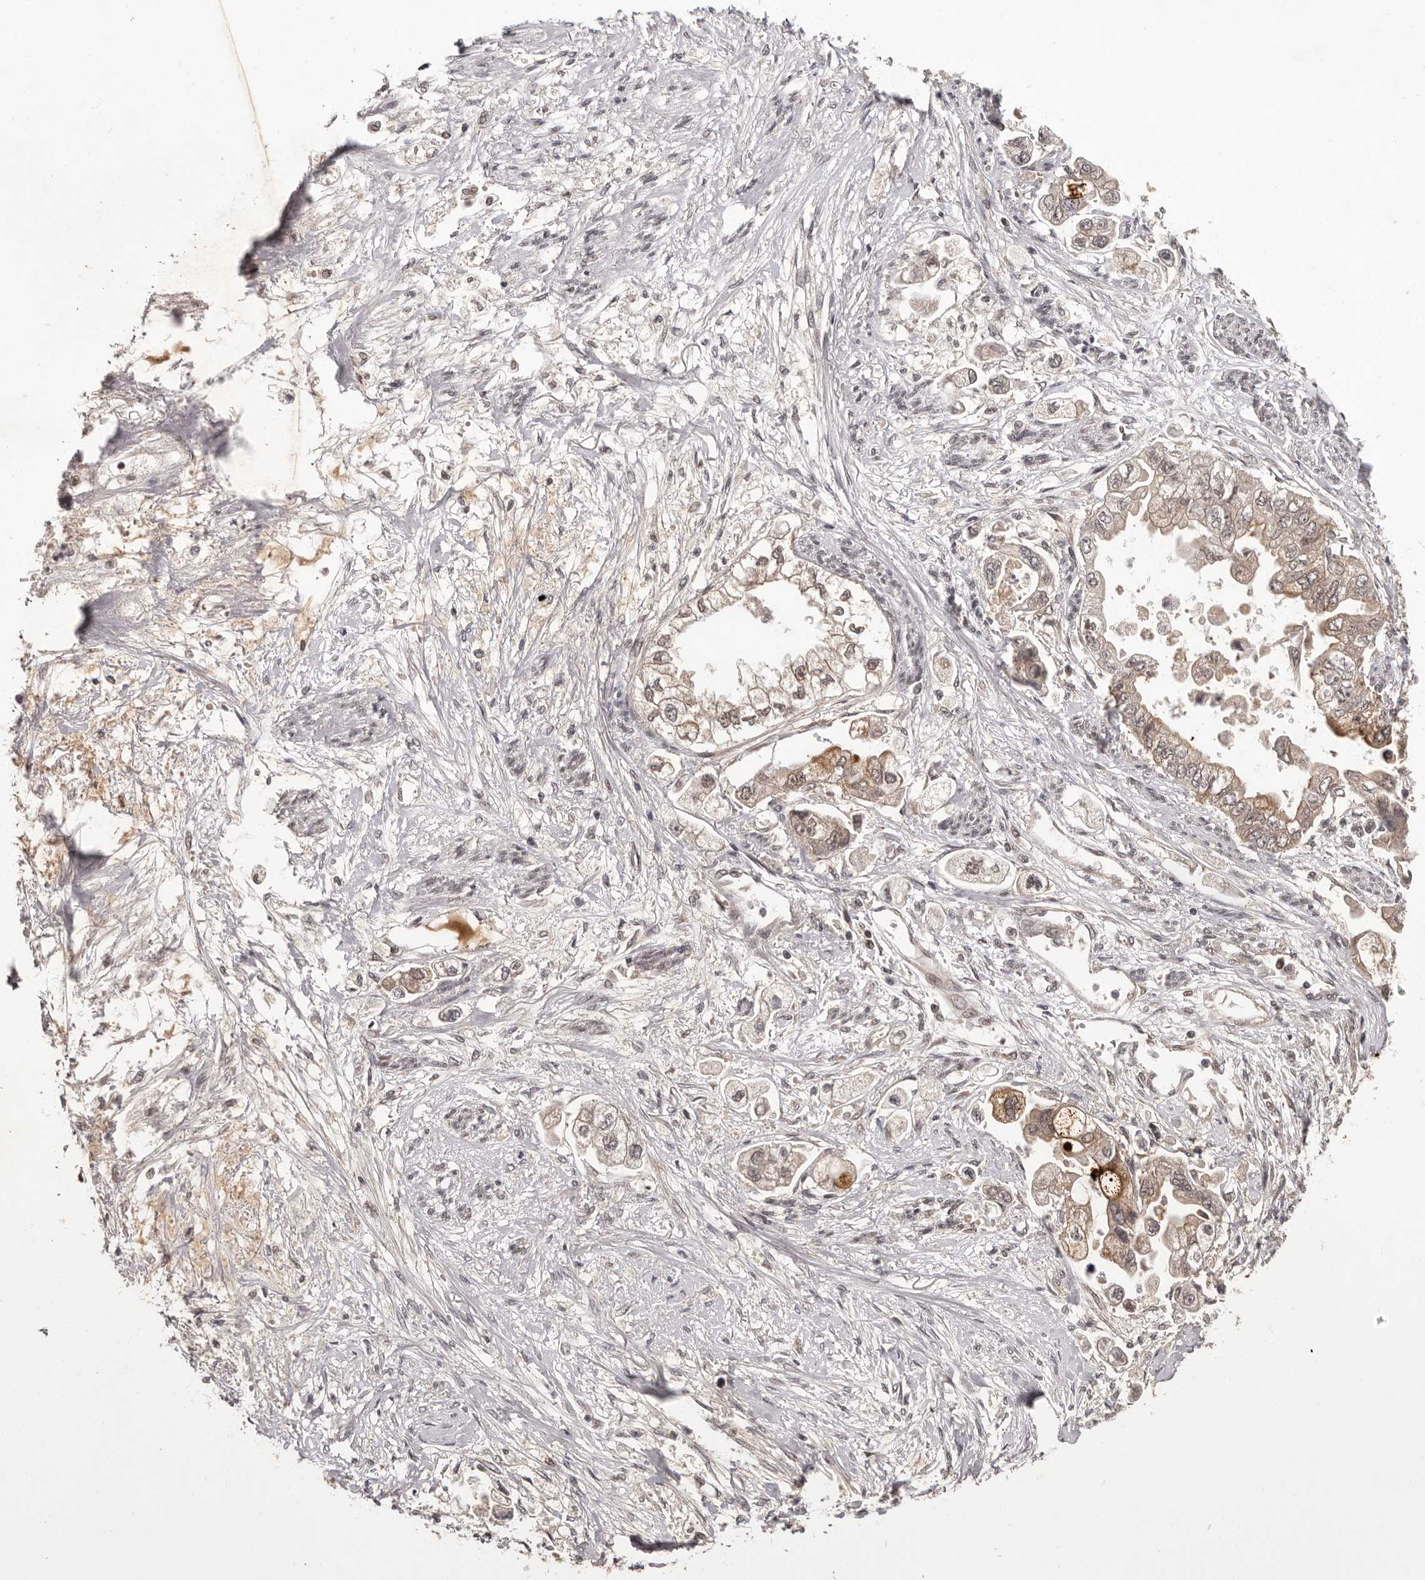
{"staining": {"intensity": "weak", "quantity": ">75%", "location": "cytoplasmic/membranous,nuclear"}, "tissue": "stomach cancer", "cell_type": "Tumor cells", "image_type": "cancer", "snomed": [{"axis": "morphology", "description": "Adenocarcinoma, NOS"}, {"axis": "topography", "description": "Stomach"}], "caption": "Adenocarcinoma (stomach) was stained to show a protein in brown. There is low levels of weak cytoplasmic/membranous and nuclear expression in approximately >75% of tumor cells. The protein is shown in brown color, while the nuclei are stained blue.", "gene": "TBX5", "patient": {"sex": "male", "age": 62}}